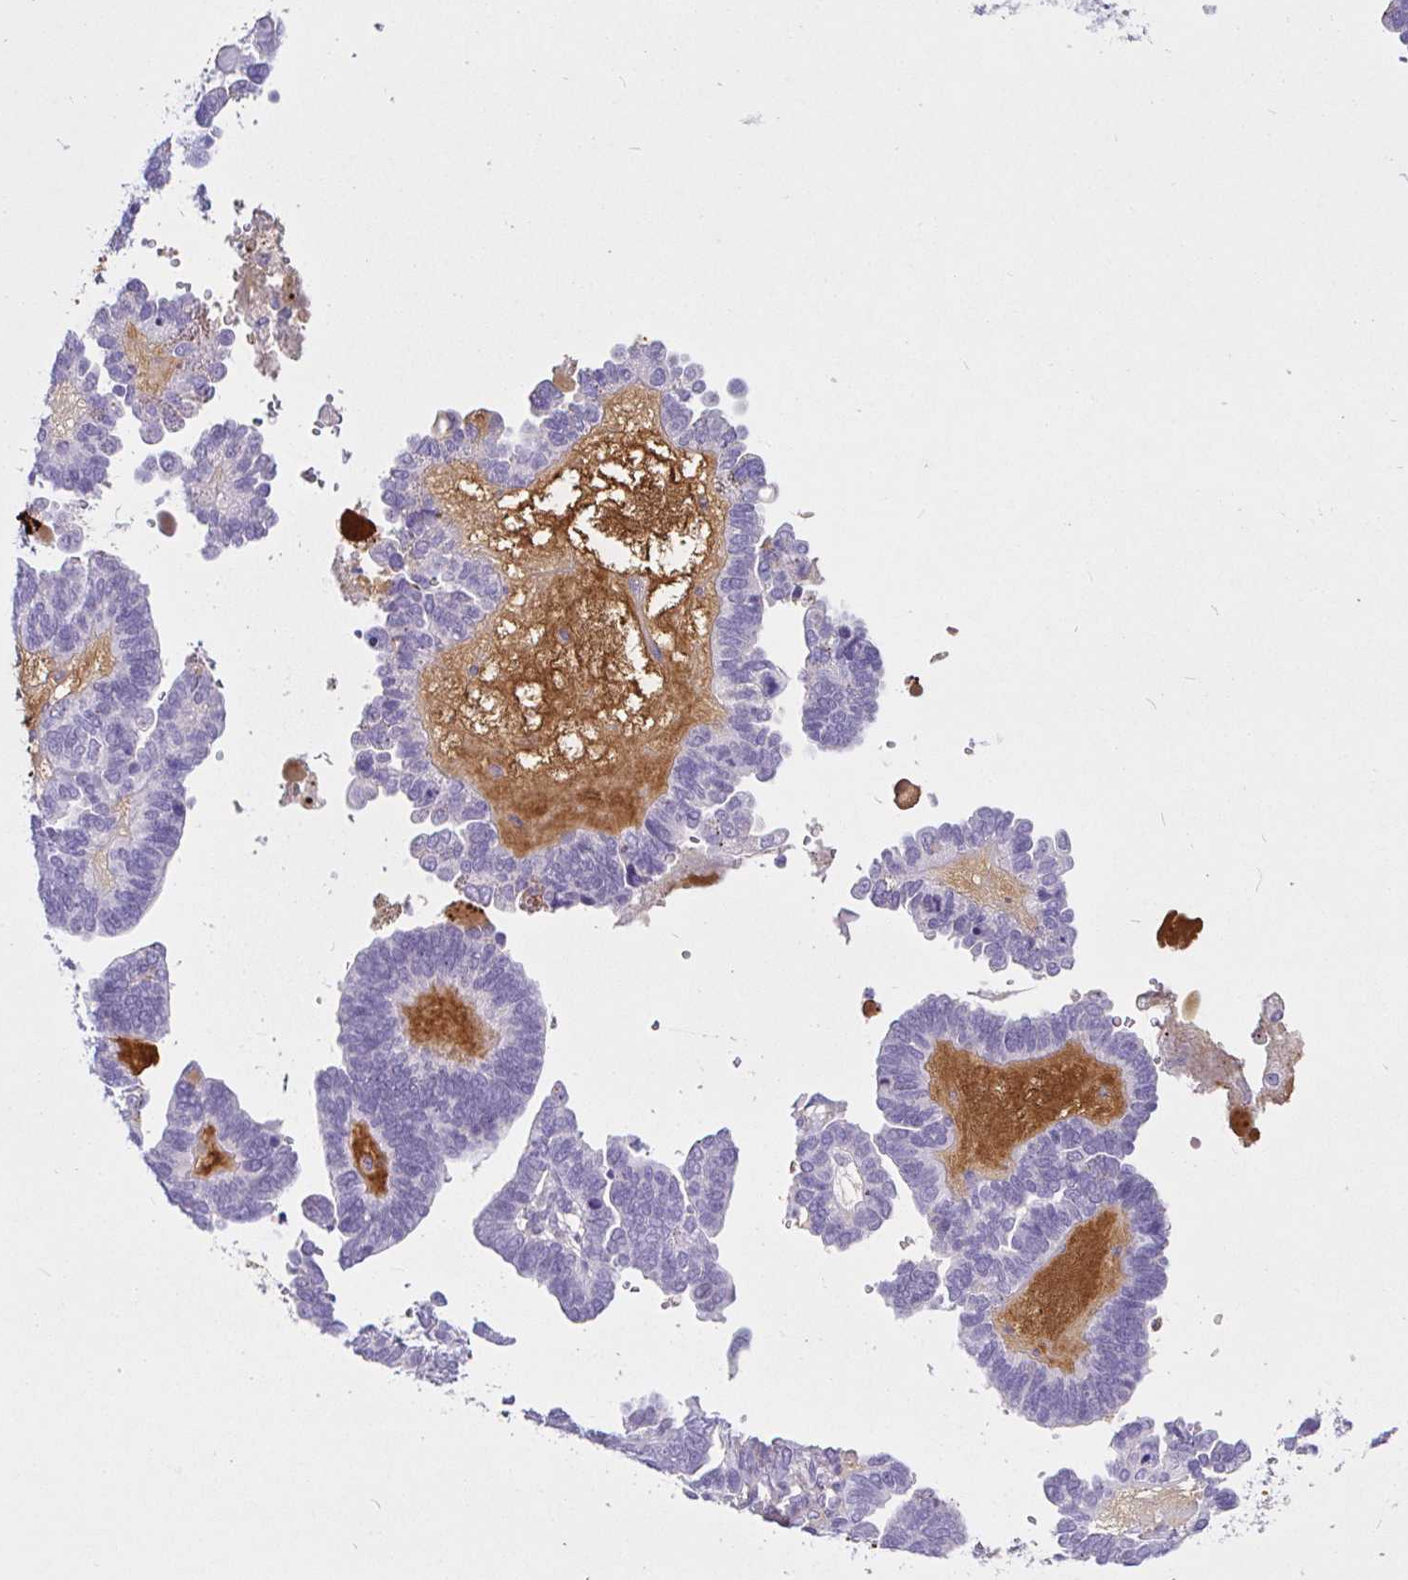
{"staining": {"intensity": "negative", "quantity": "none", "location": "none"}, "tissue": "ovarian cancer", "cell_type": "Tumor cells", "image_type": "cancer", "snomed": [{"axis": "morphology", "description": "Cystadenocarcinoma, serous, NOS"}, {"axis": "topography", "description": "Ovary"}], "caption": "A high-resolution micrograph shows immunohistochemistry staining of ovarian serous cystadenocarcinoma, which shows no significant positivity in tumor cells.", "gene": "SAA4", "patient": {"sex": "female", "age": 51}}